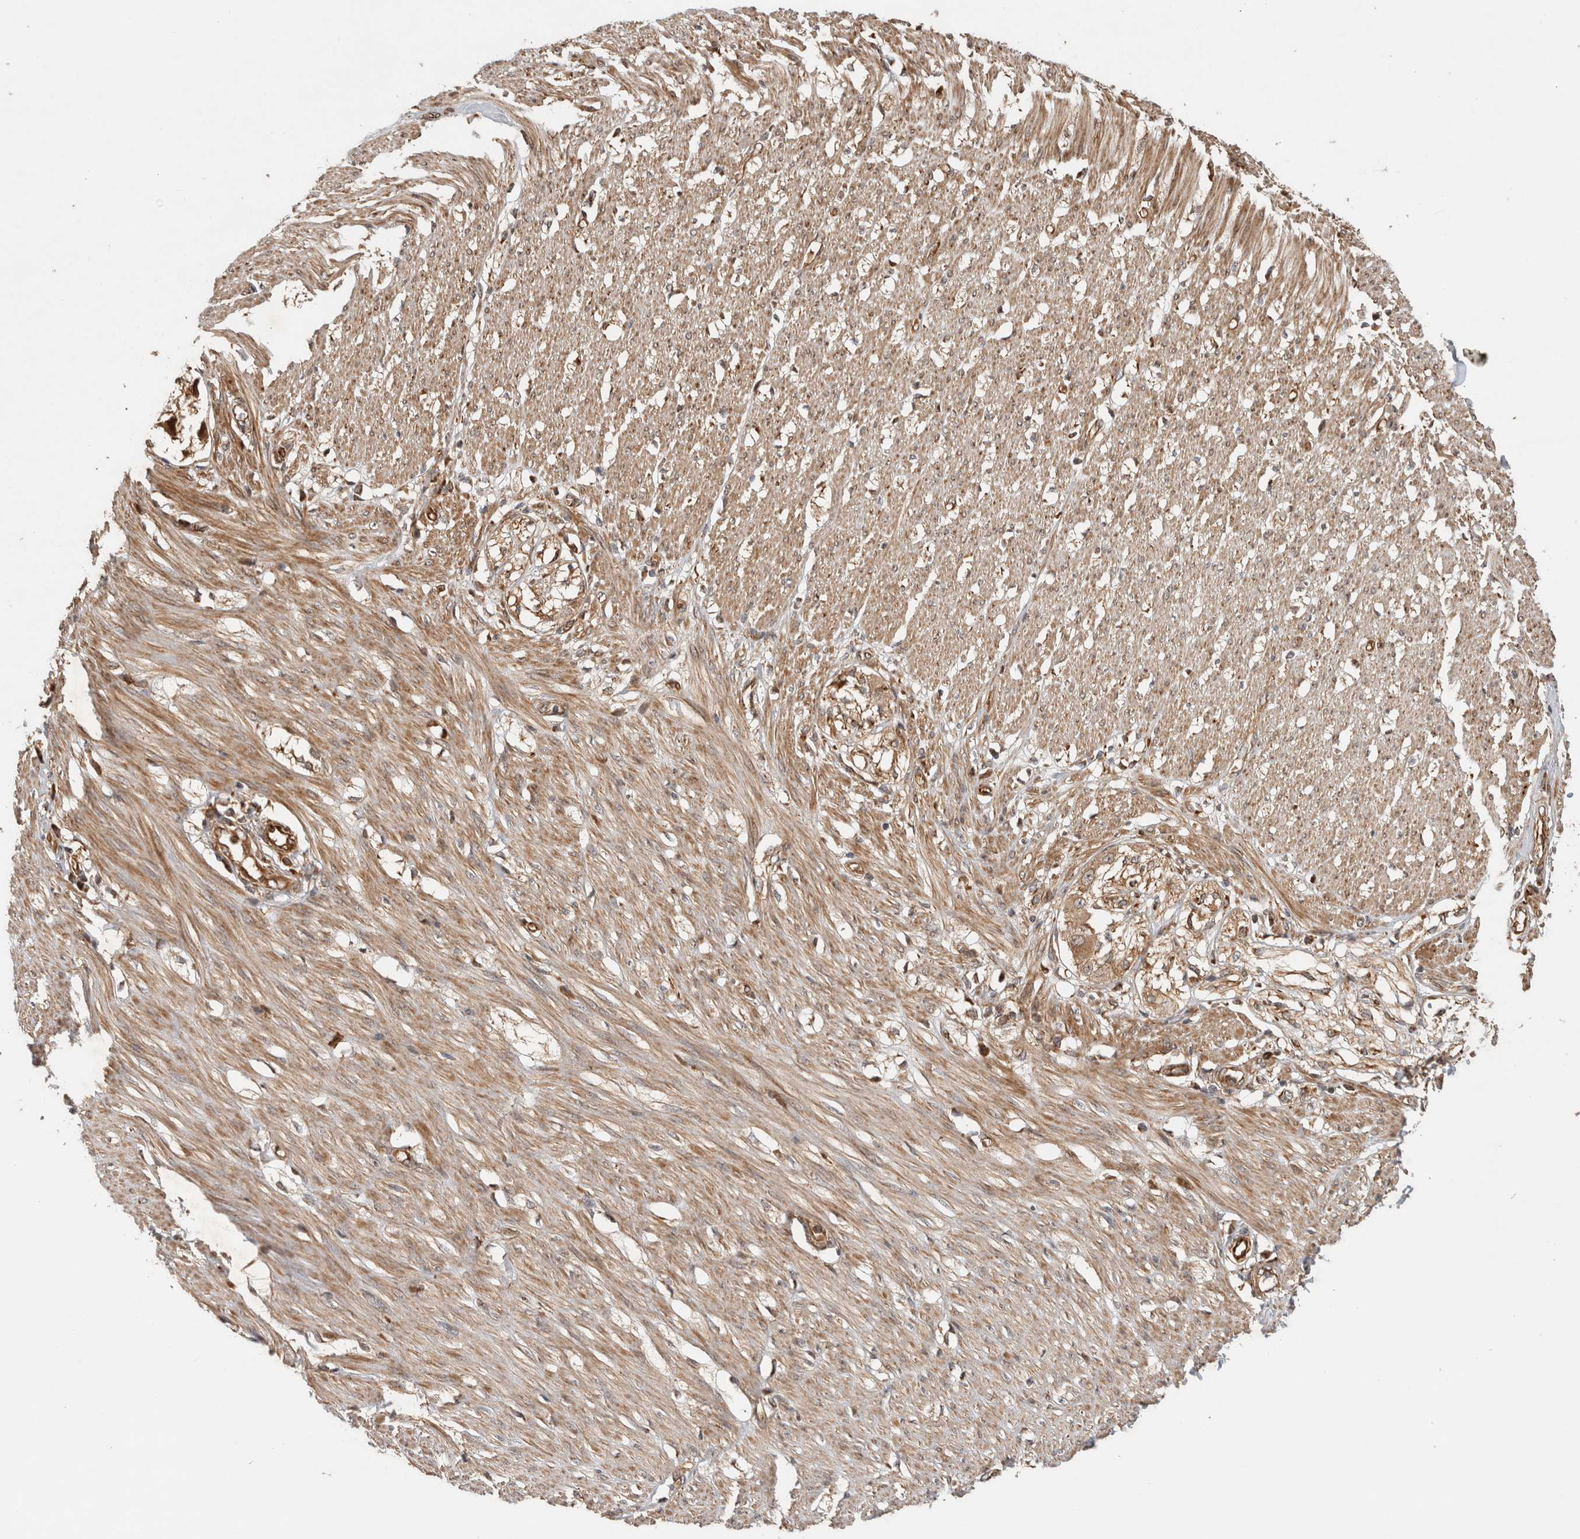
{"staining": {"intensity": "moderate", "quantity": ">75%", "location": "cytoplasmic/membranous"}, "tissue": "smooth muscle", "cell_type": "Smooth muscle cells", "image_type": "normal", "snomed": [{"axis": "morphology", "description": "Normal tissue, NOS"}, {"axis": "morphology", "description": "Adenocarcinoma, NOS"}, {"axis": "topography", "description": "Colon"}, {"axis": "topography", "description": "Peripheral nerve tissue"}], "caption": "A brown stain labels moderate cytoplasmic/membranous positivity of a protein in smooth muscle cells of benign human smooth muscle.", "gene": "TUBD1", "patient": {"sex": "male", "age": 14}}